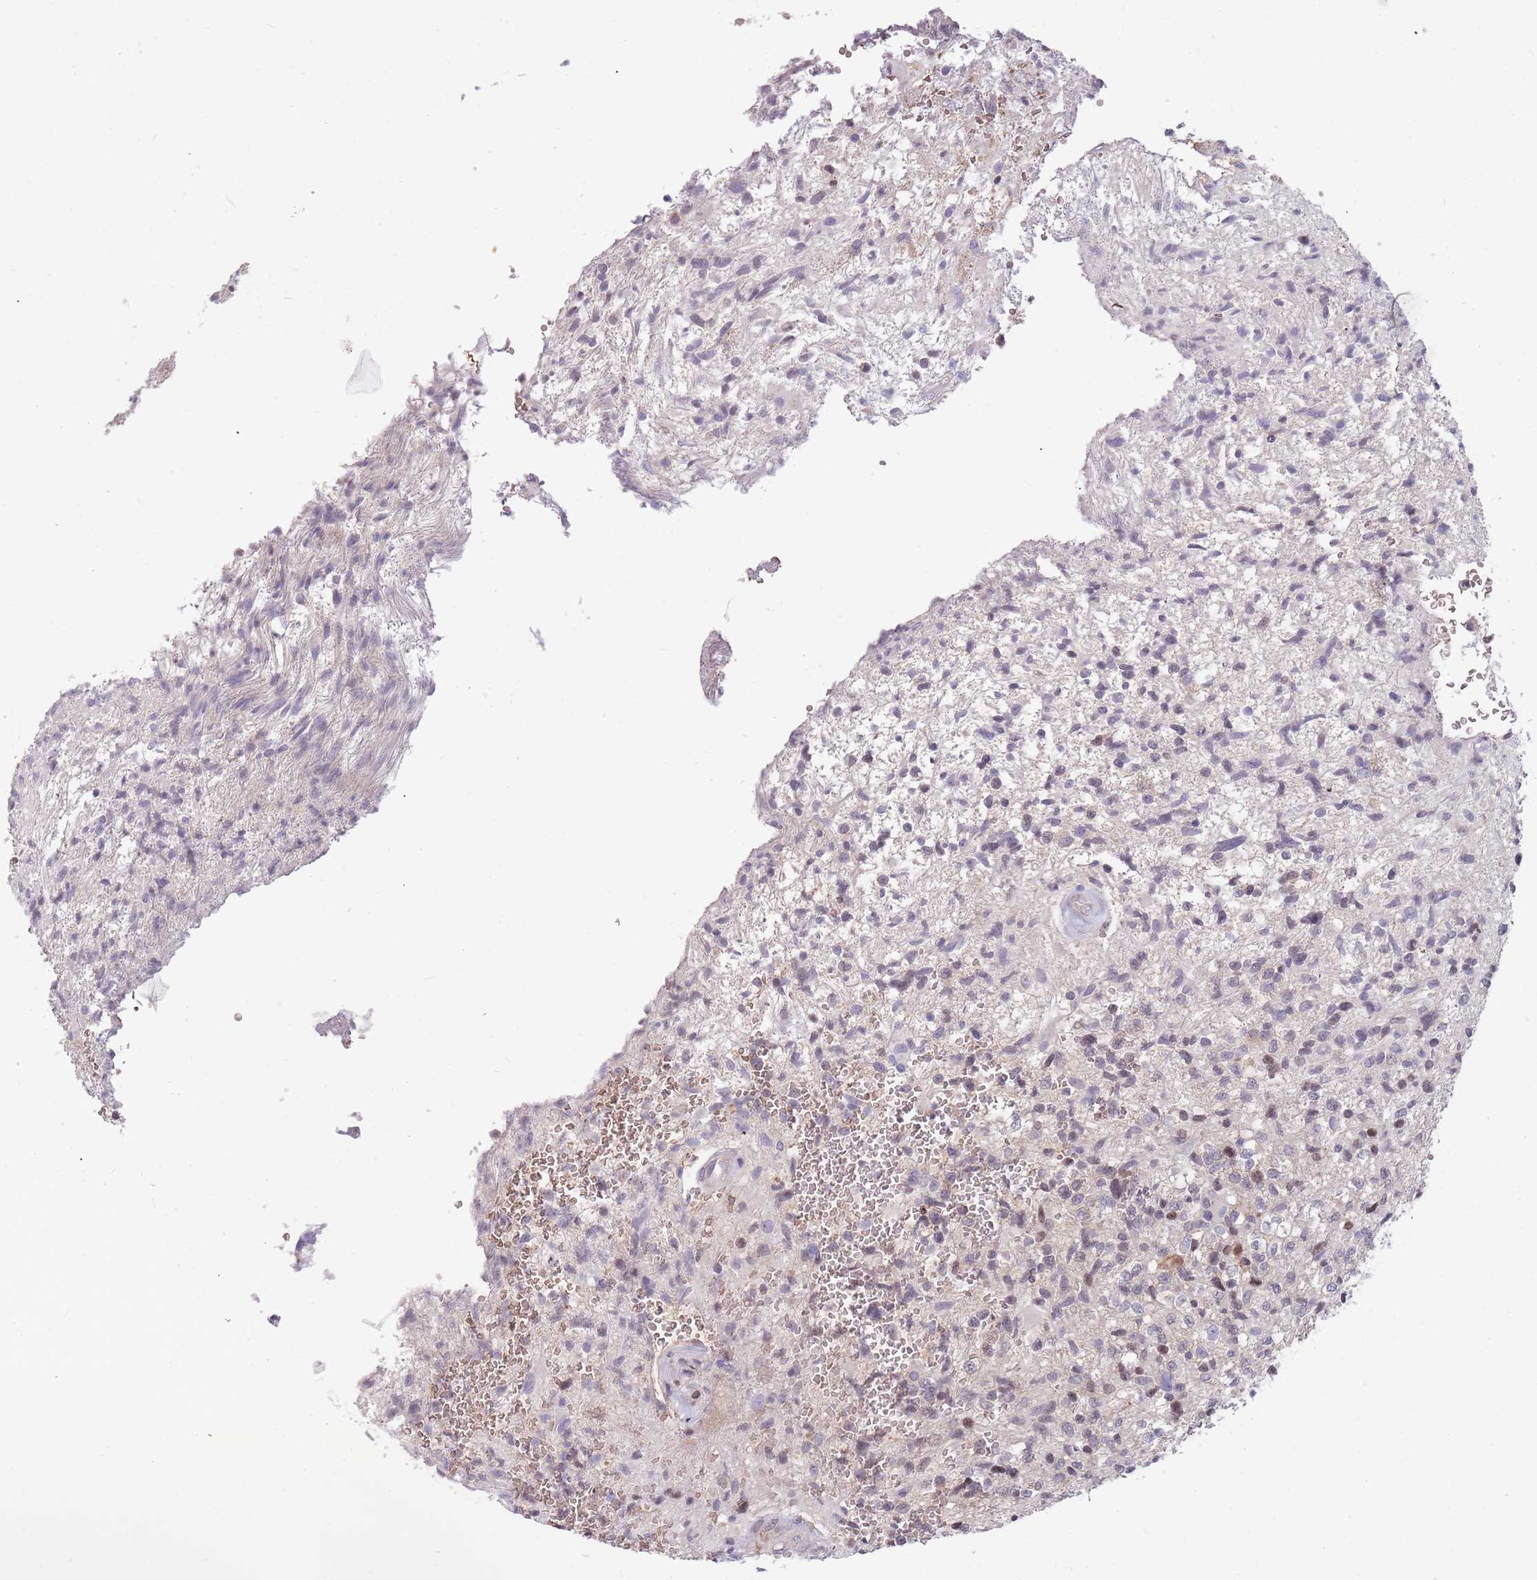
{"staining": {"intensity": "negative", "quantity": "none", "location": "none"}, "tissue": "glioma", "cell_type": "Tumor cells", "image_type": "cancer", "snomed": [{"axis": "morphology", "description": "Glioma, malignant, High grade"}, {"axis": "topography", "description": "Brain"}], "caption": "The micrograph reveals no staining of tumor cells in glioma.", "gene": "ARHGEF5", "patient": {"sex": "male", "age": 56}}